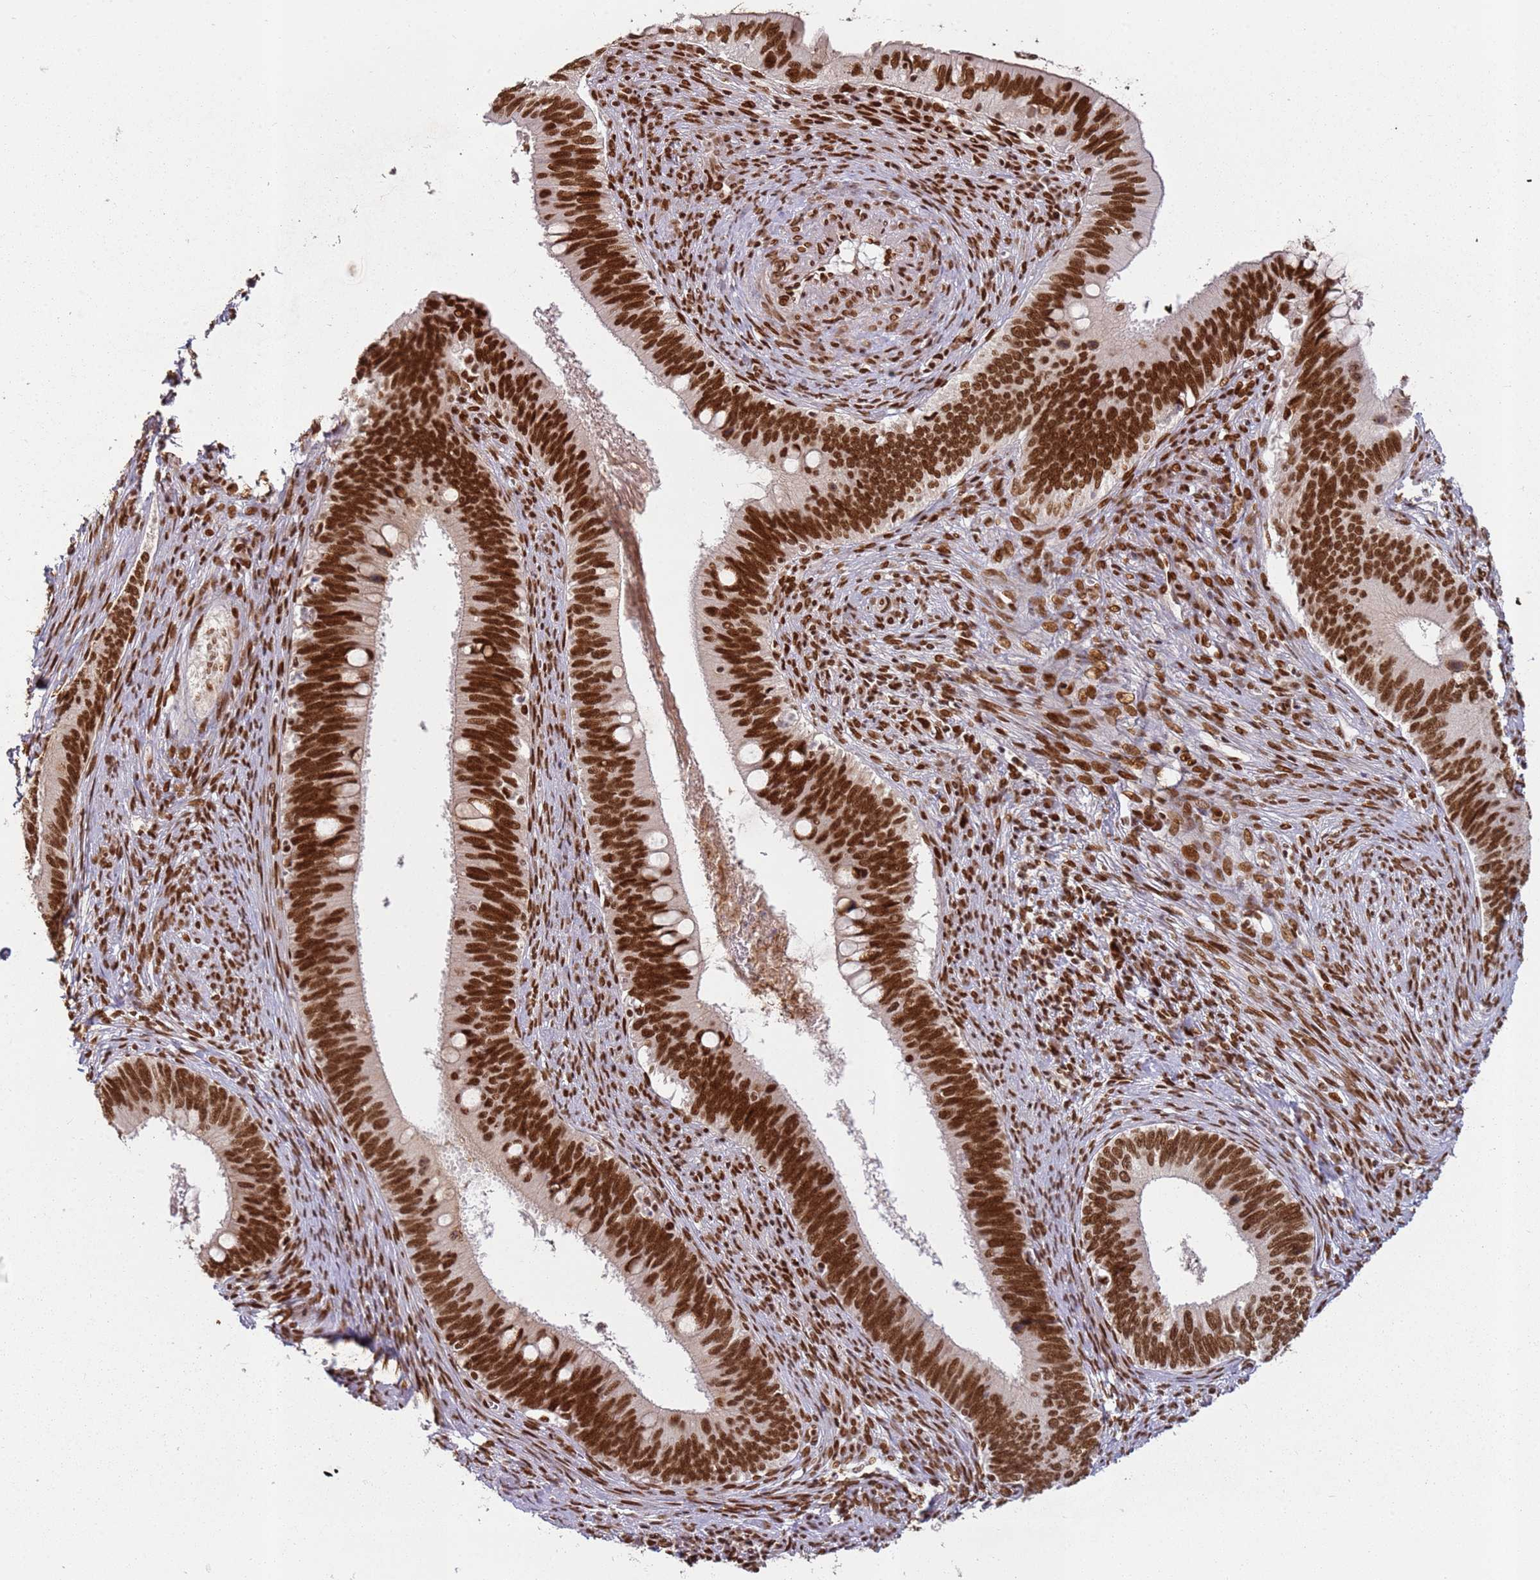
{"staining": {"intensity": "strong", "quantity": ">75%", "location": "nuclear"}, "tissue": "cervical cancer", "cell_type": "Tumor cells", "image_type": "cancer", "snomed": [{"axis": "morphology", "description": "Adenocarcinoma, NOS"}, {"axis": "topography", "description": "Cervix"}], "caption": "About >75% of tumor cells in human cervical cancer show strong nuclear protein positivity as visualized by brown immunohistochemical staining.", "gene": "TENT4A", "patient": {"sex": "female", "age": 42}}